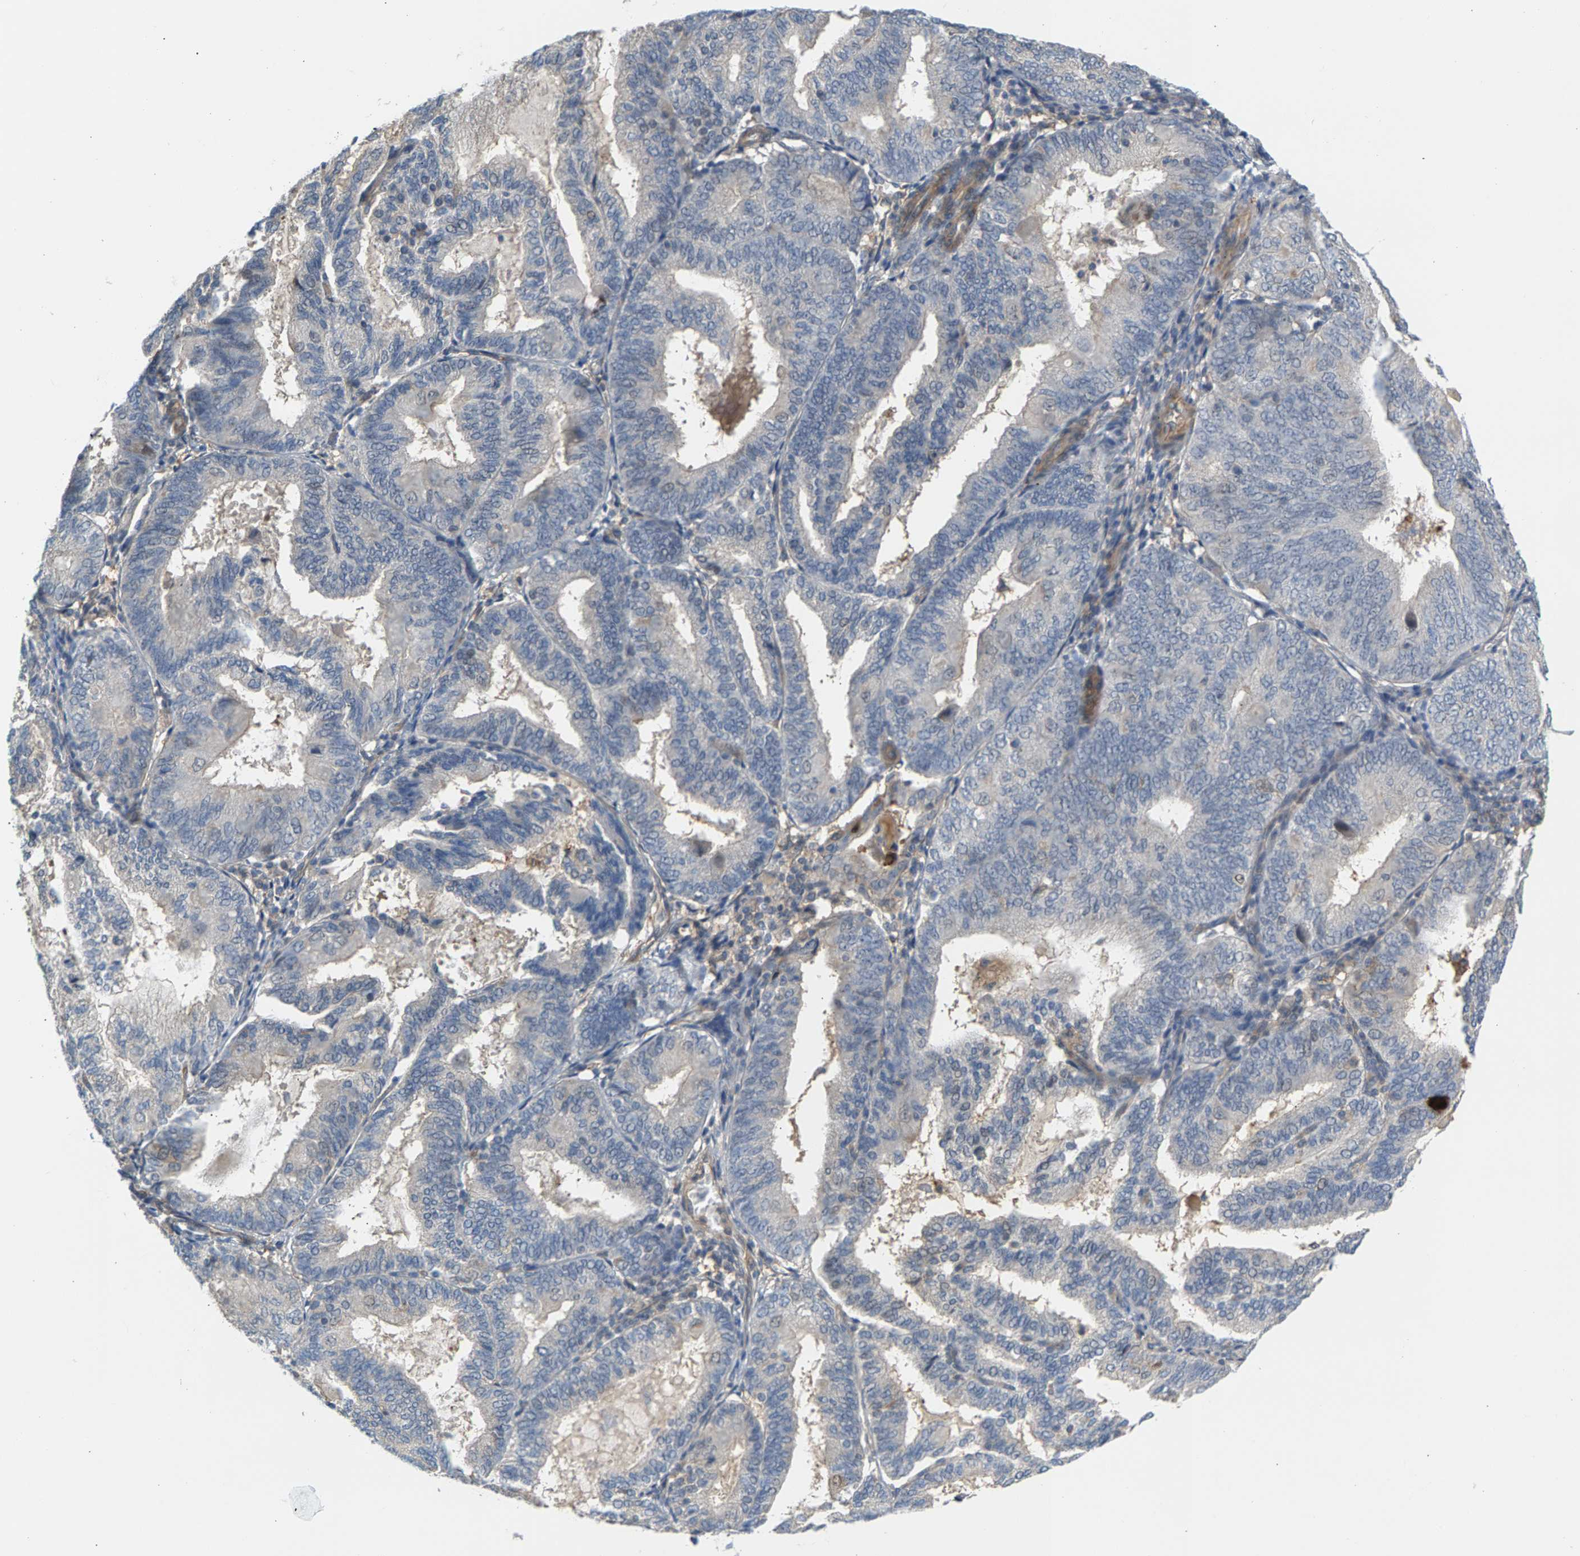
{"staining": {"intensity": "negative", "quantity": "none", "location": "none"}, "tissue": "endometrial cancer", "cell_type": "Tumor cells", "image_type": "cancer", "snomed": [{"axis": "morphology", "description": "Adenocarcinoma, NOS"}, {"axis": "topography", "description": "Endometrium"}], "caption": "Endometrial adenocarcinoma was stained to show a protein in brown. There is no significant expression in tumor cells. (Brightfield microscopy of DAB immunohistochemistry at high magnification).", "gene": "KRTAP27-1", "patient": {"sex": "female", "age": 81}}